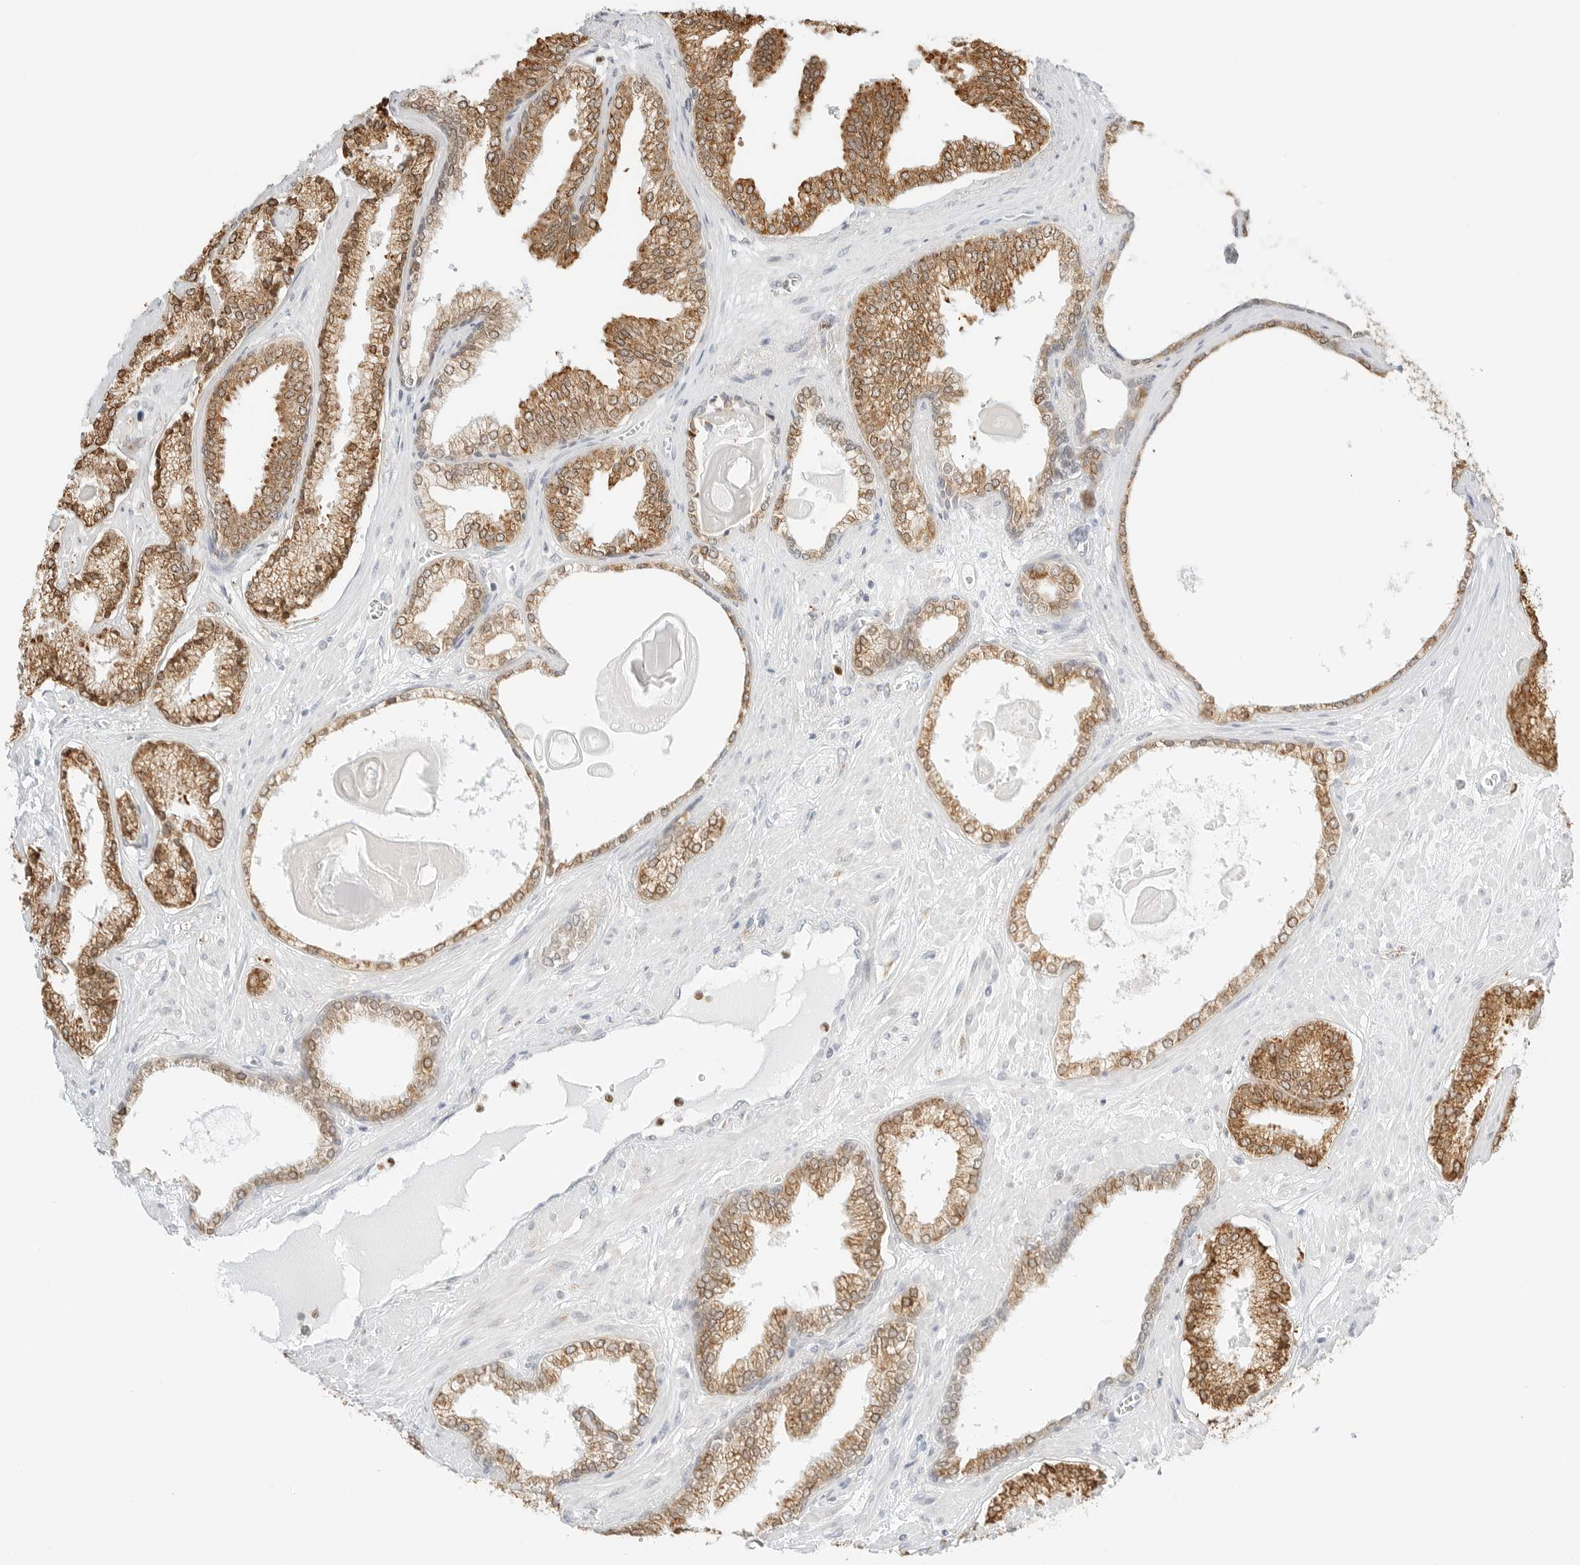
{"staining": {"intensity": "moderate", "quantity": ">75%", "location": "cytoplasmic/membranous"}, "tissue": "prostate cancer", "cell_type": "Tumor cells", "image_type": "cancer", "snomed": [{"axis": "morphology", "description": "Adenocarcinoma, Low grade"}, {"axis": "topography", "description": "Prostate"}], "caption": "DAB (3,3'-diaminobenzidine) immunohistochemical staining of adenocarcinoma (low-grade) (prostate) reveals moderate cytoplasmic/membranous protein positivity in about >75% of tumor cells.", "gene": "THEM4", "patient": {"sex": "male", "age": 70}}